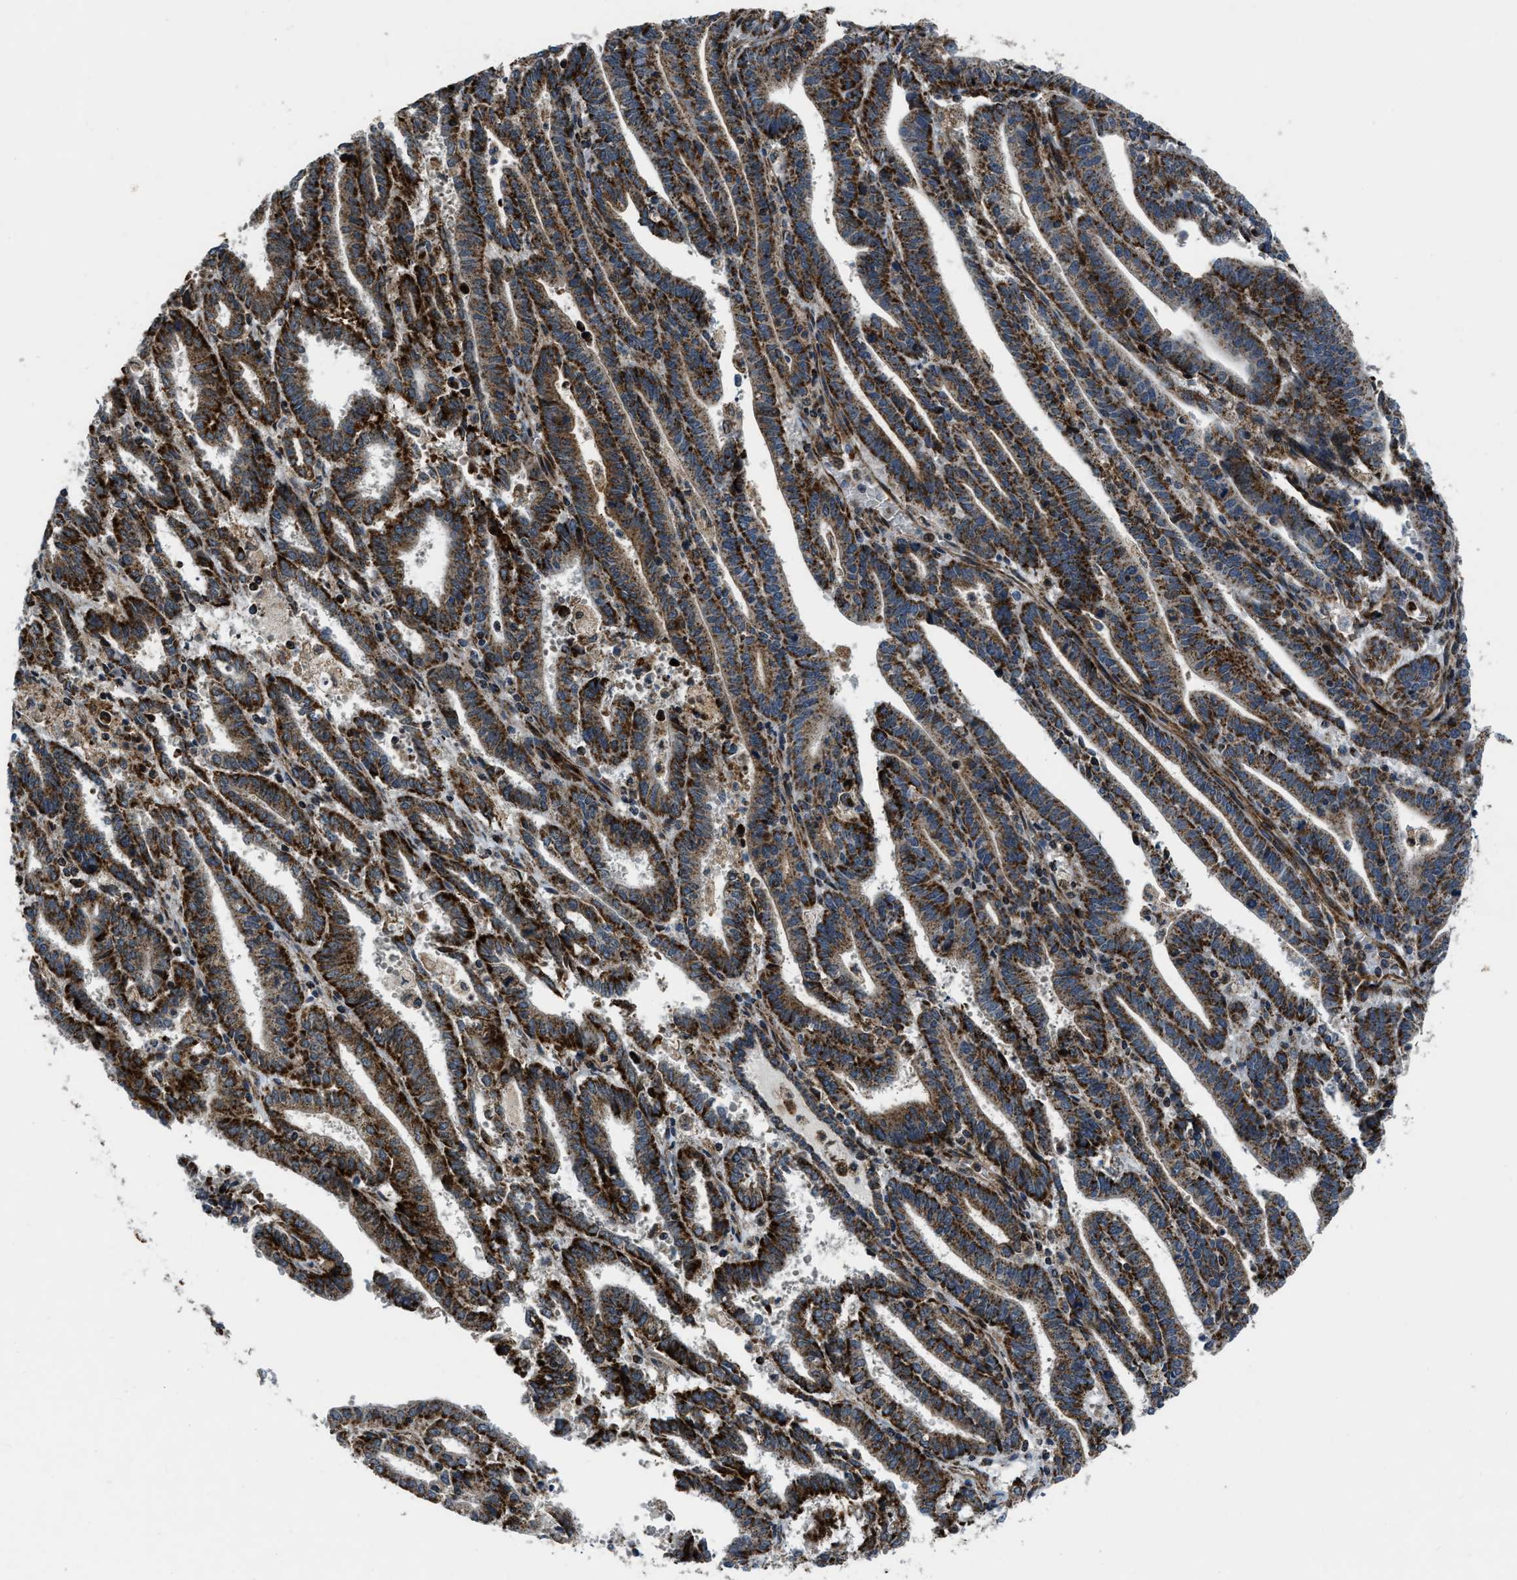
{"staining": {"intensity": "strong", "quantity": ">75%", "location": "cytoplasmic/membranous"}, "tissue": "endometrial cancer", "cell_type": "Tumor cells", "image_type": "cancer", "snomed": [{"axis": "morphology", "description": "Adenocarcinoma, NOS"}, {"axis": "topography", "description": "Uterus"}], "caption": "Brown immunohistochemical staining in endometrial adenocarcinoma shows strong cytoplasmic/membranous positivity in approximately >75% of tumor cells.", "gene": "GSDME", "patient": {"sex": "female", "age": 83}}